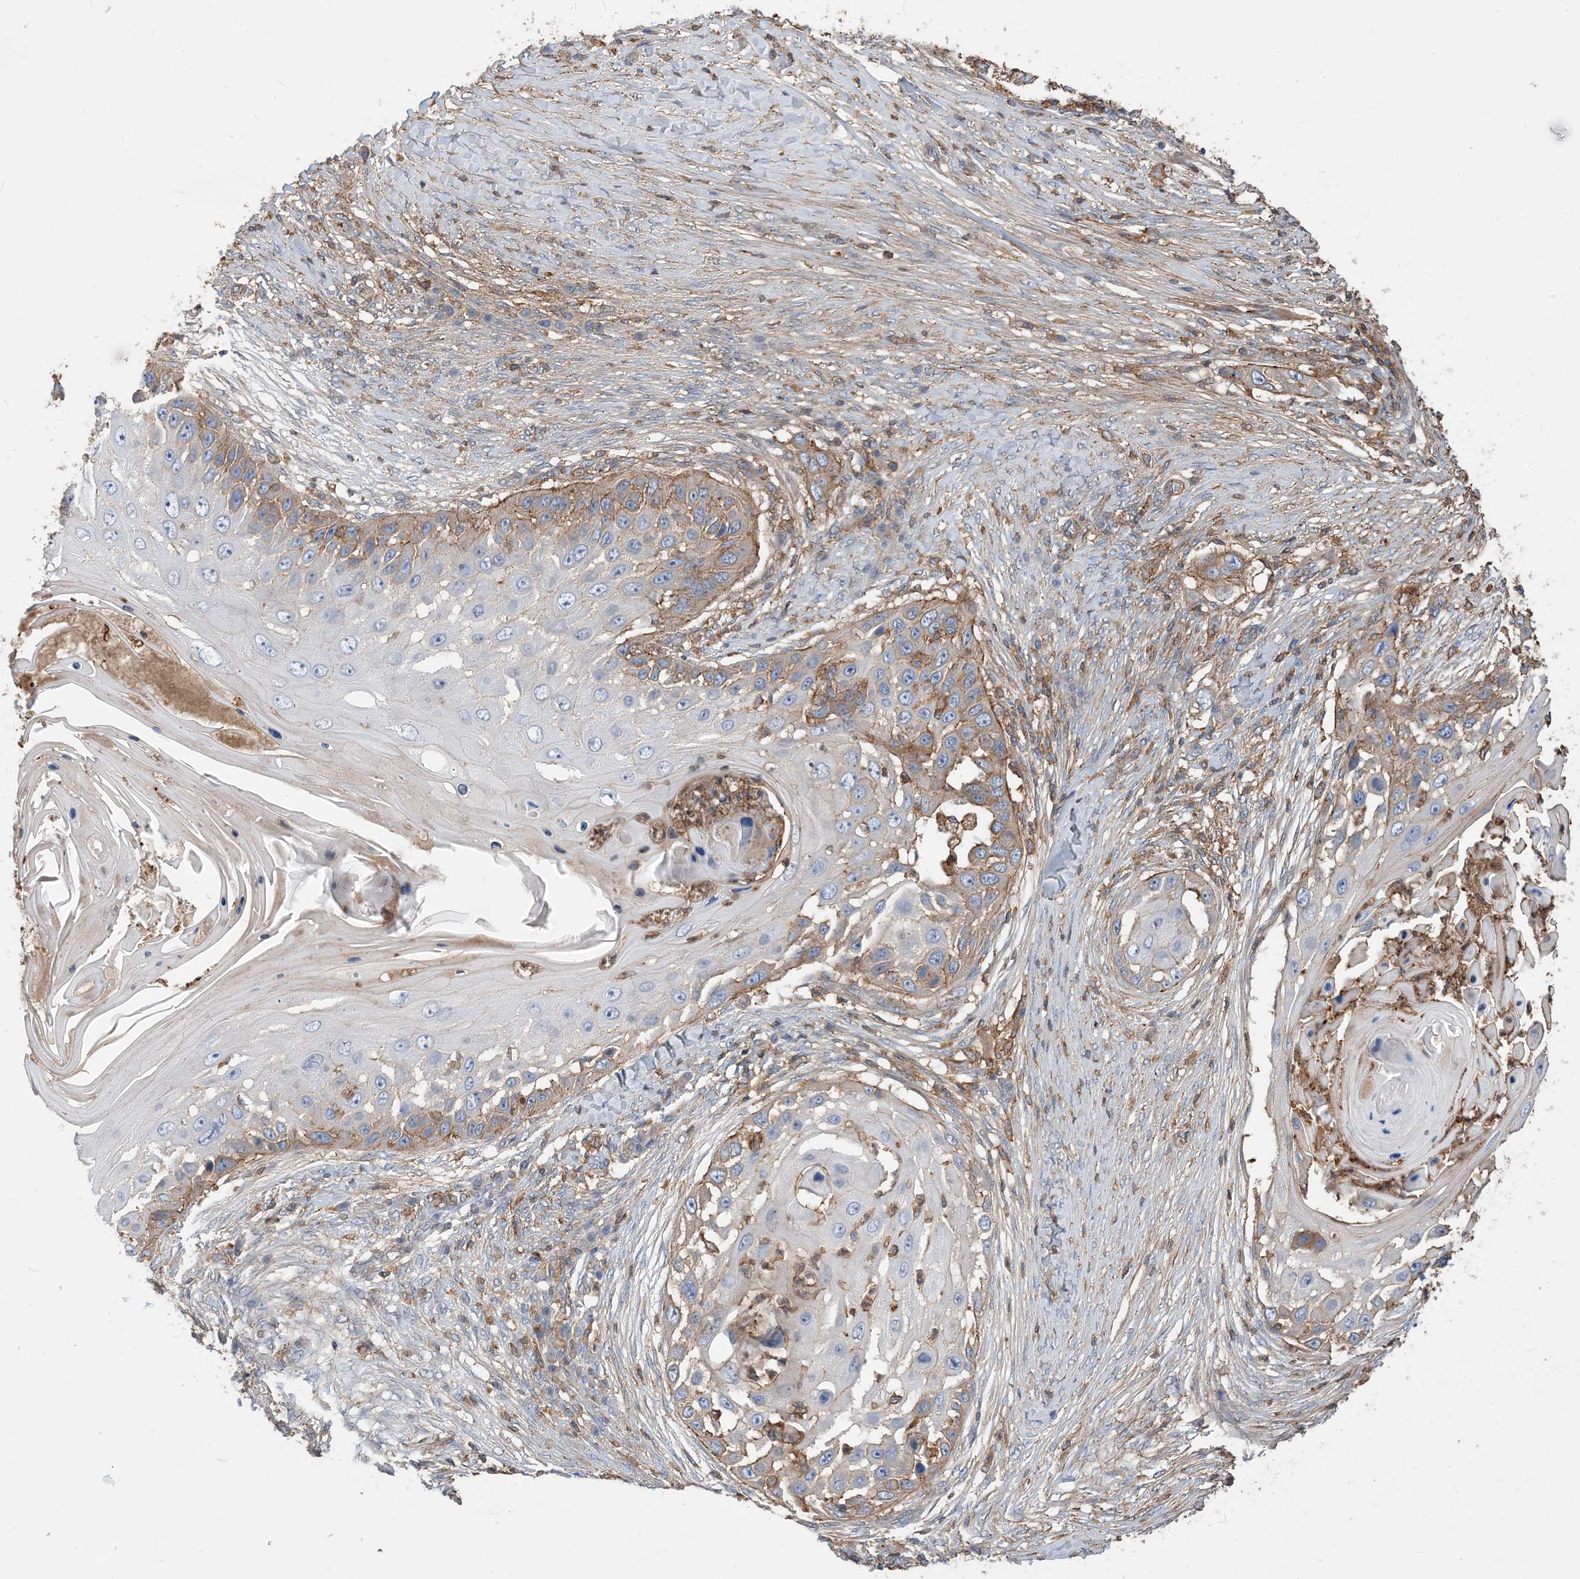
{"staining": {"intensity": "moderate", "quantity": "25%-75%", "location": "cytoplasmic/membranous"}, "tissue": "skin cancer", "cell_type": "Tumor cells", "image_type": "cancer", "snomed": [{"axis": "morphology", "description": "Squamous cell carcinoma, NOS"}, {"axis": "topography", "description": "Skin"}], "caption": "Immunohistochemical staining of human squamous cell carcinoma (skin) exhibits medium levels of moderate cytoplasmic/membranous expression in about 25%-75% of tumor cells.", "gene": "PARVG", "patient": {"sex": "female", "age": 44}}